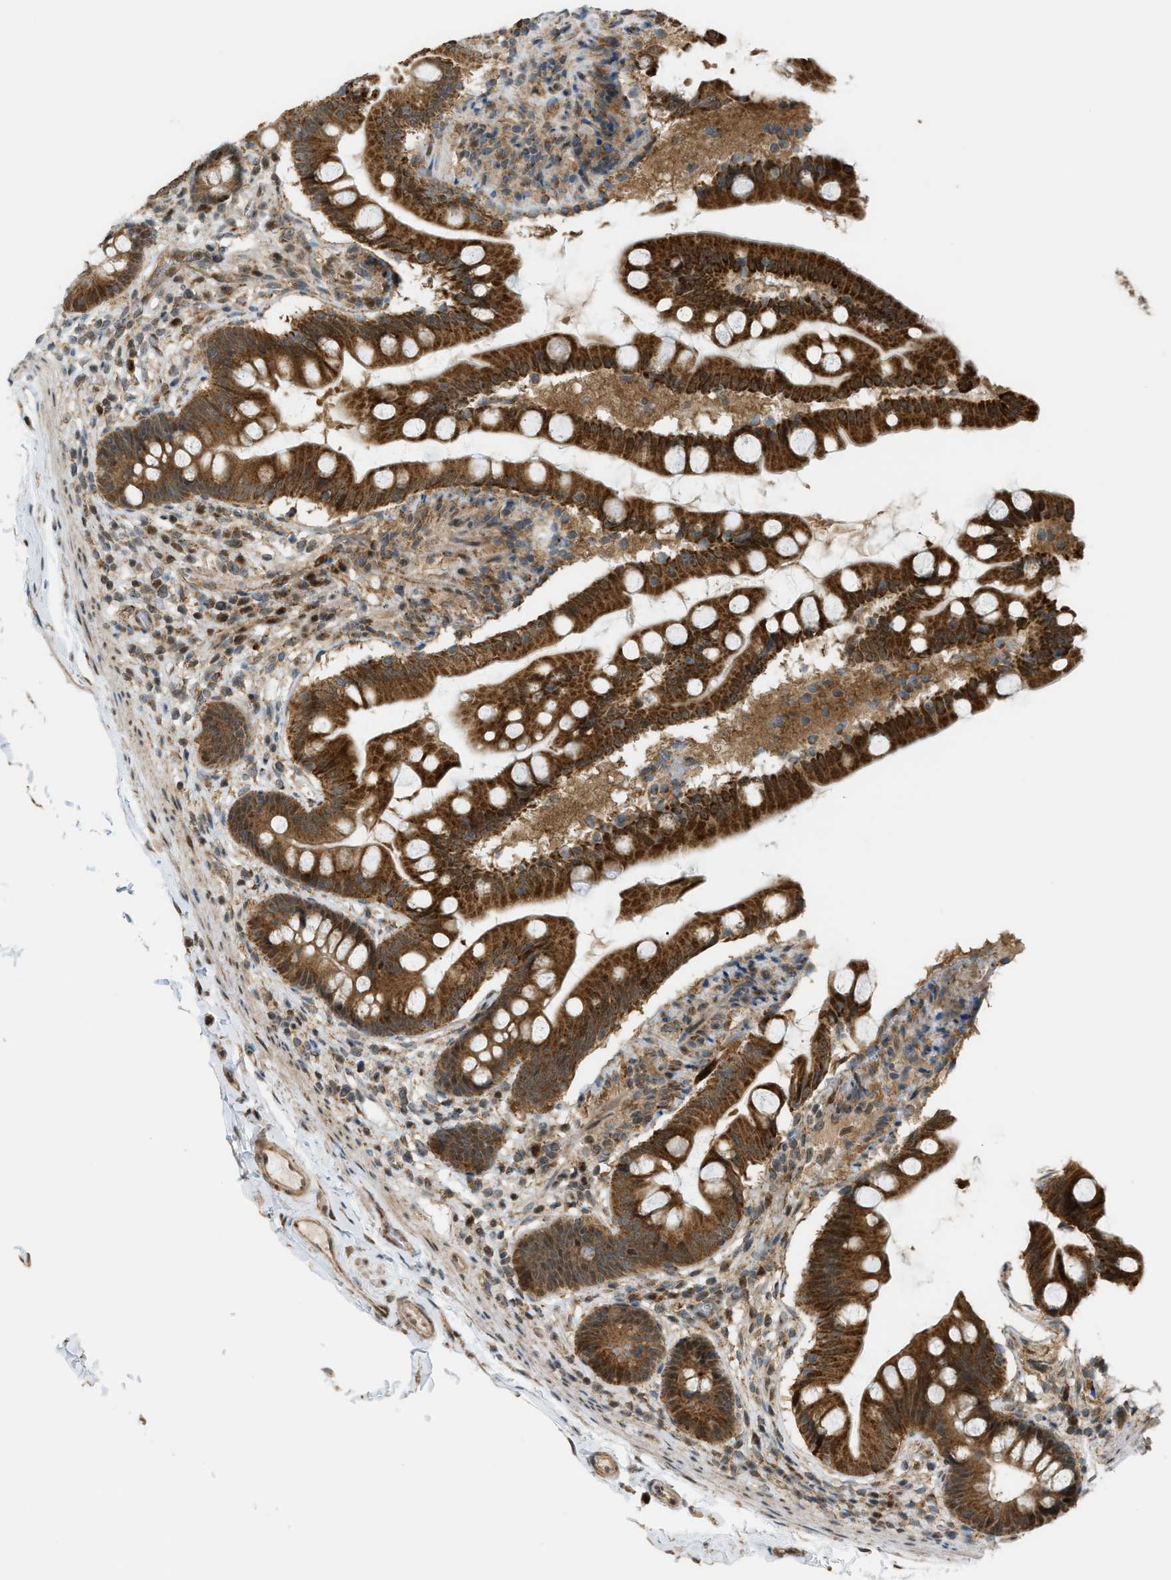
{"staining": {"intensity": "strong", "quantity": ">75%", "location": "cytoplasmic/membranous"}, "tissue": "small intestine", "cell_type": "Glandular cells", "image_type": "normal", "snomed": [{"axis": "morphology", "description": "Normal tissue, NOS"}, {"axis": "topography", "description": "Small intestine"}], "caption": "The micrograph exhibits immunohistochemical staining of normal small intestine. There is strong cytoplasmic/membranous expression is identified in approximately >75% of glandular cells.", "gene": "CCDC186", "patient": {"sex": "female", "age": 56}}